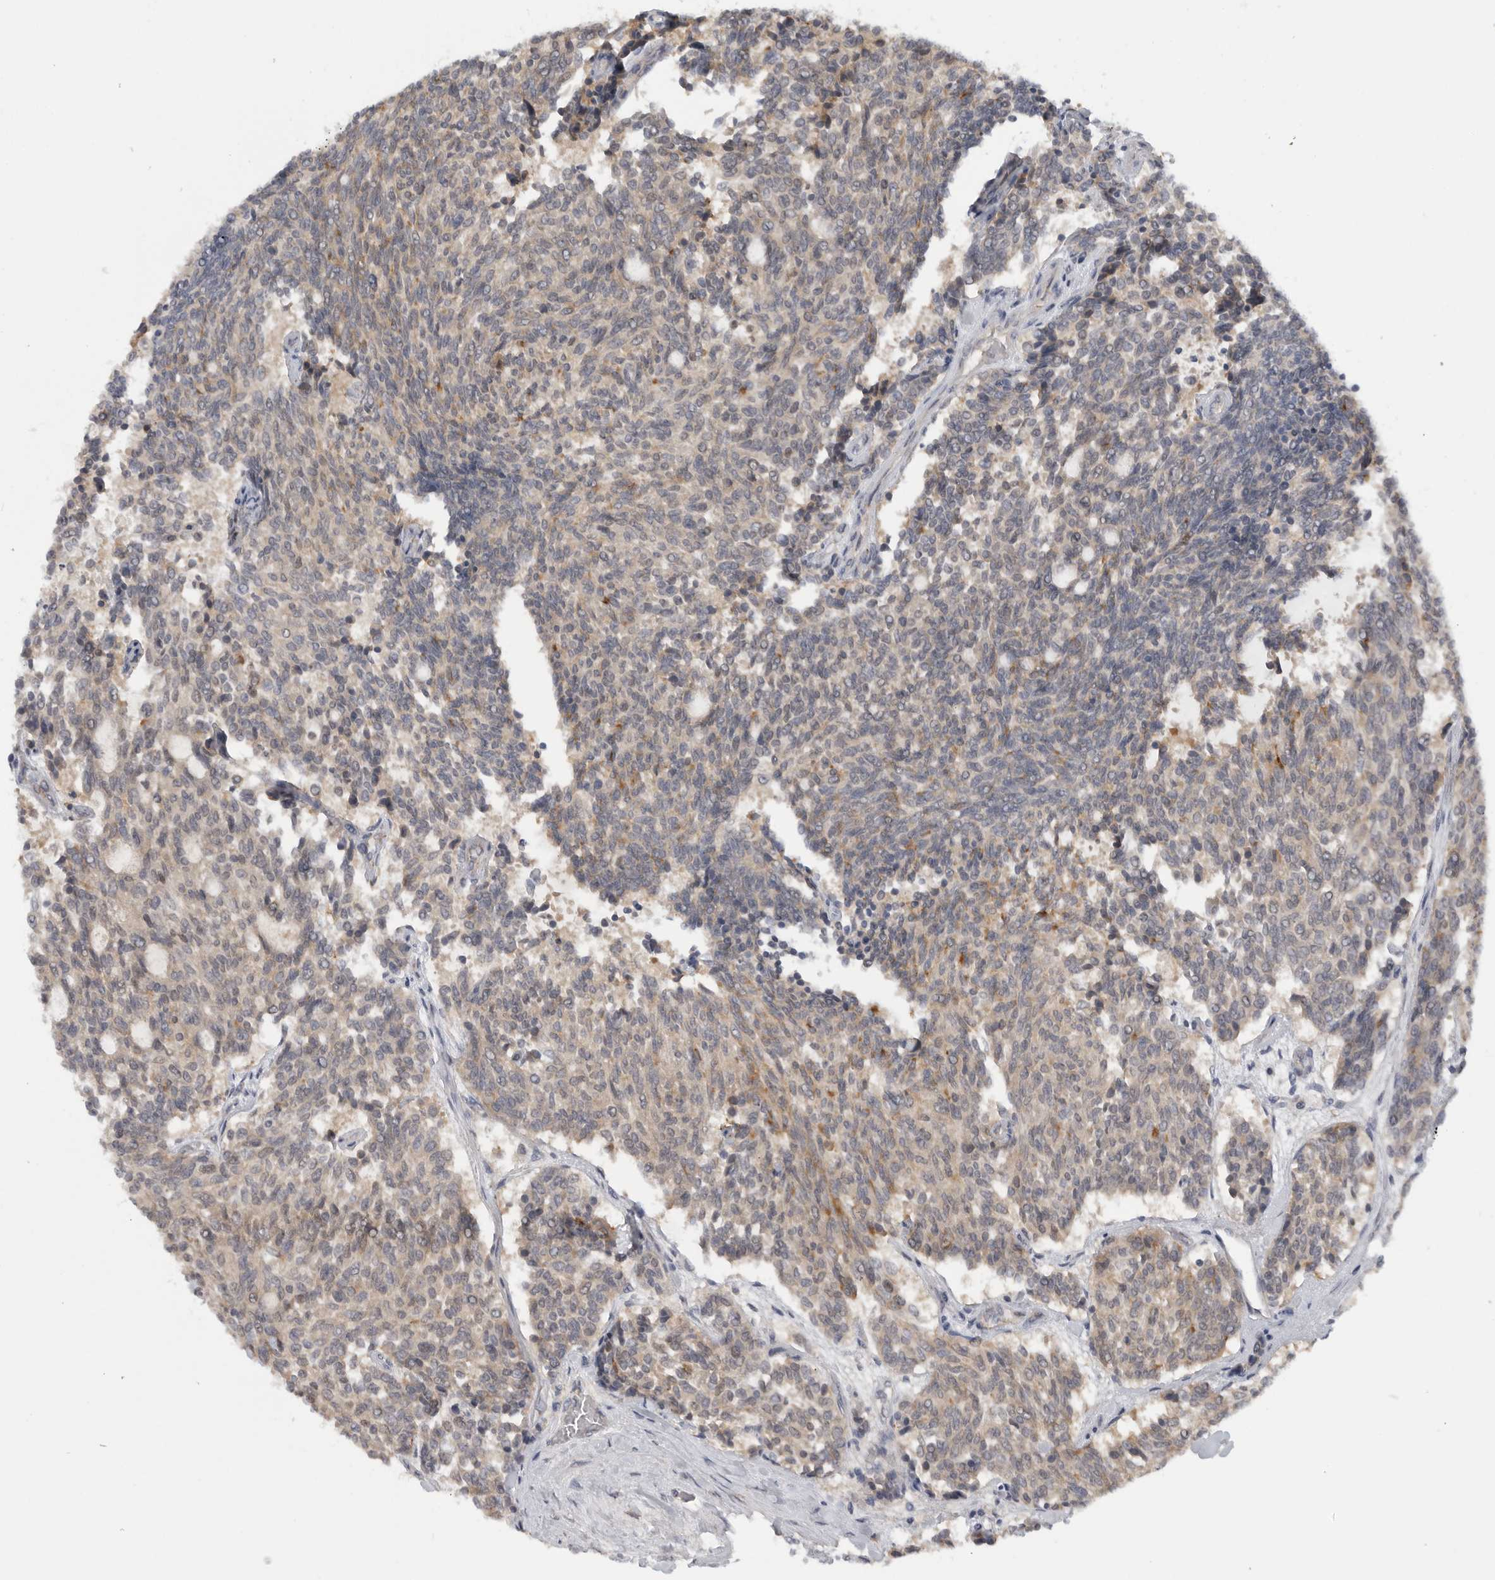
{"staining": {"intensity": "weak", "quantity": "25%-75%", "location": "cytoplasmic/membranous"}, "tissue": "carcinoid", "cell_type": "Tumor cells", "image_type": "cancer", "snomed": [{"axis": "morphology", "description": "Carcinoid, malignant, NOS"}, {"axis": "topography", "description": "Pancreas"}], "caption": "IHC histopathology image of neoplastic tissue: human carcinoid stained using immunohistochemistry displays low levels of weak protein expression localized specifically in the cytoplasmic/membranous of tumor cells, appearing as a cytoplasmic/membranous brown color.", "gene": "DYRK2", "patient": {"sex": "female", "age": 54}}